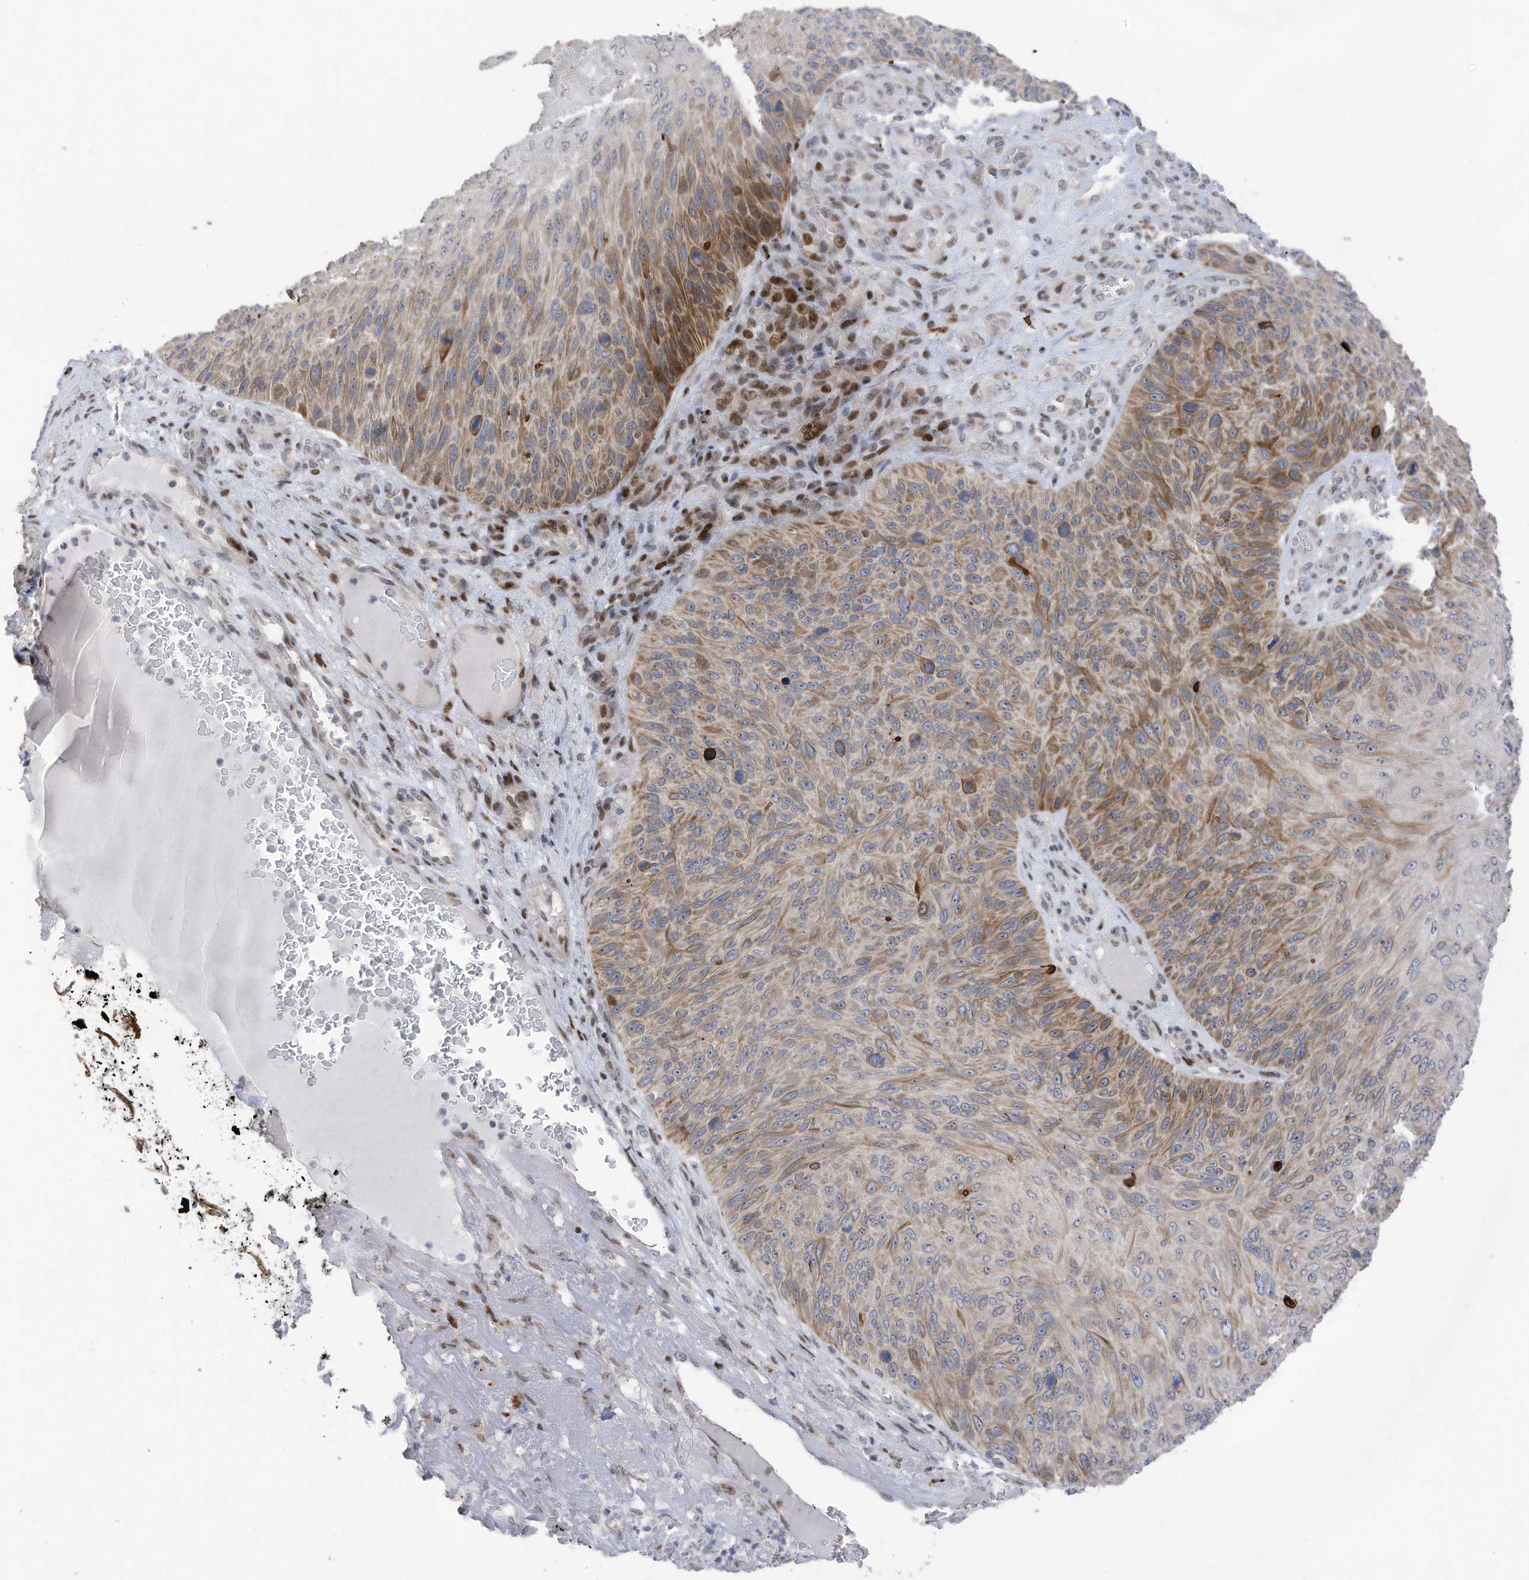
{"staining": {"intensity": "moderate", "quantity": ">75%", "location": "cytoplasmic/membranous"}, "tissue": "skin cancer", "cell_type": "Tumor cells", "image_type": "cancer", "snomed": [{"axis": "morphology", "description": "Squamous cell carcinoma, NOS"}, {"axis": "topography", "description": "Skin"}], "caption": "Immunohistochemistry (DAB) staining of skin cancer demonstrates moderate cytoplasmic/membranous protein expression in about >75% of tumor cells.", "gene": "RABL3", "patient": {"sex": "female", "age": 88}}